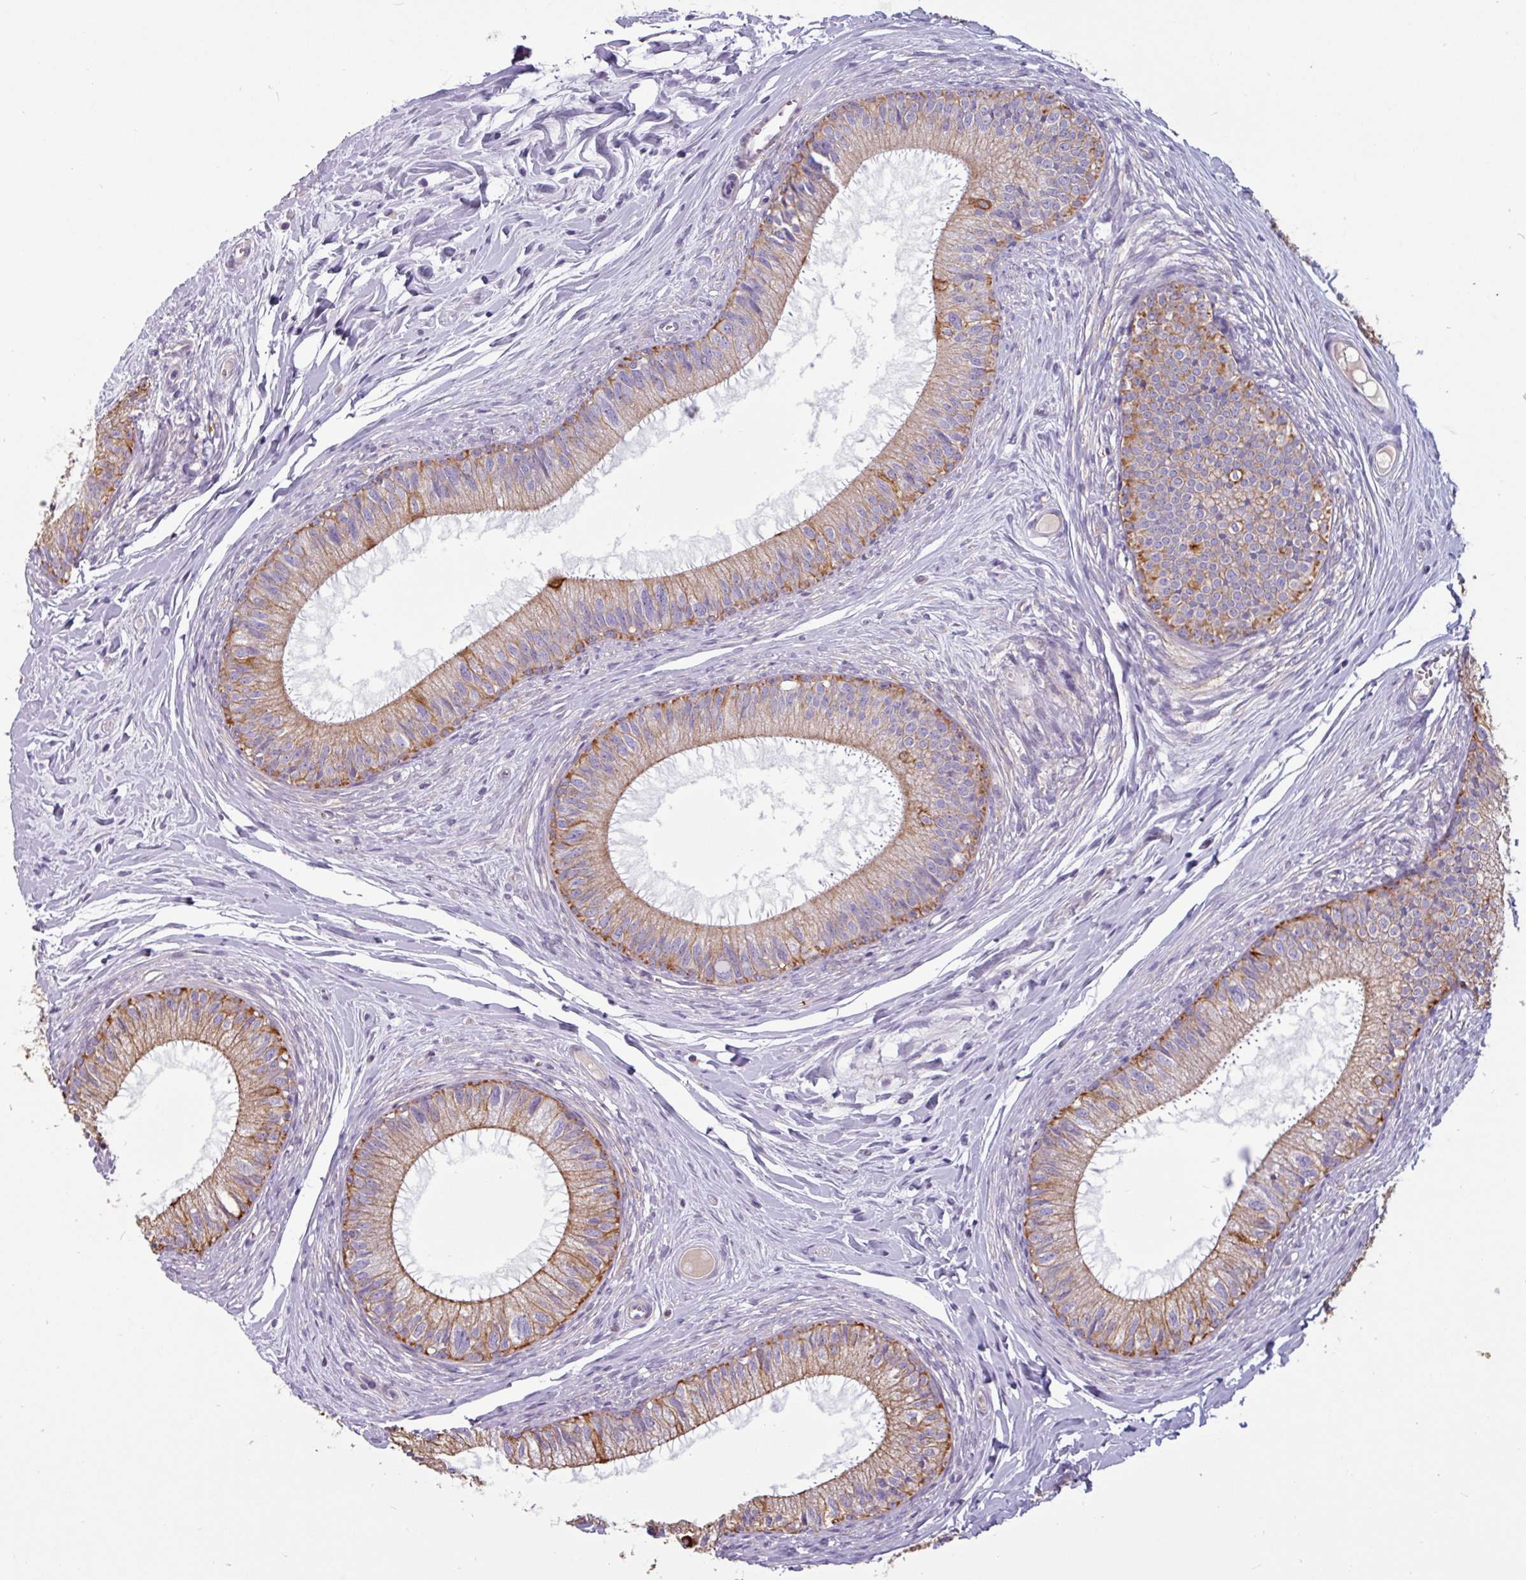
{"staining": {"intensity": "moderate", "quantity": "25%-75%", "location": "cytoplasmic/membranous"}, "tissue": "epididymis", "cell_type": "Glandular cells", "image_type": "normal", "snomed": [{"axis": "morphology", "description": "Normal tissue, NOS"}, {"axis": "topography", "description": "Epididymis"}], "caption": "IHC micrograph of normal epididymis stained for a protein (brown), which displays medium levels of moderate cytoplasmic/membranous staining in about 25%-75% of glandular cells.", "gene": "CAMK1", "patient": {"sex": "male", "age": 25}}